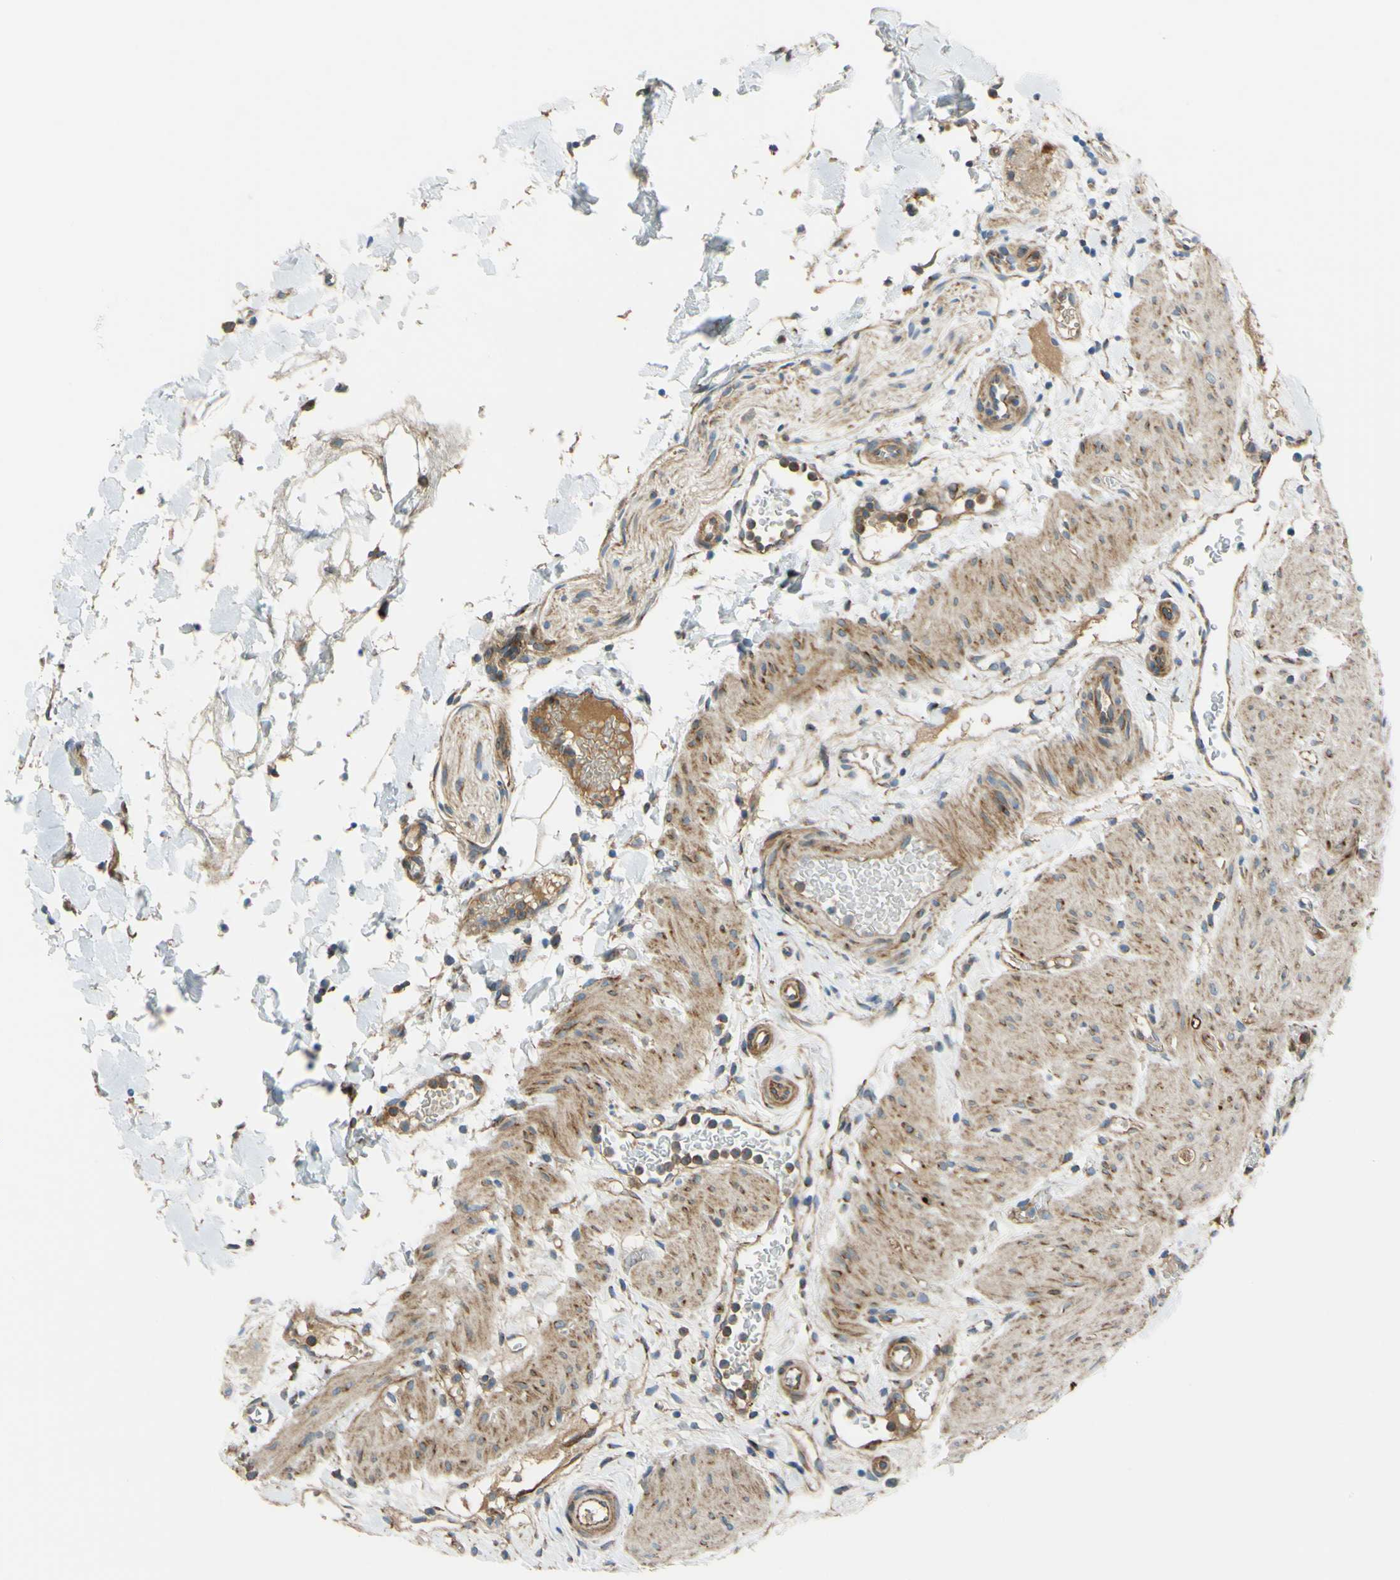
{"staining": {"intensity": "moderate", "quantity": ">75%", "location": "cytoplasmic/membranous"}, "tissue": "gallbladder", "cell_type": "Glandular cells", "image_type": "normal", "snomed": [{"axis": "morphology", "description": "Normal tissue, NOS"}, {"axis": "topography", "description": "Gallbladder"}], "caption": "This photomicrograph exhibits unremarkable gallbladder stained with immunohistochemistry (IHC) to label a protein in brown. The cytoplasmic/membranous of glandular cells show moderate positivity for the protein. Nuclei are counter-stained blue.", "gene": "ARHGAP1", "patient": {"sex": "female", "age": 26}}